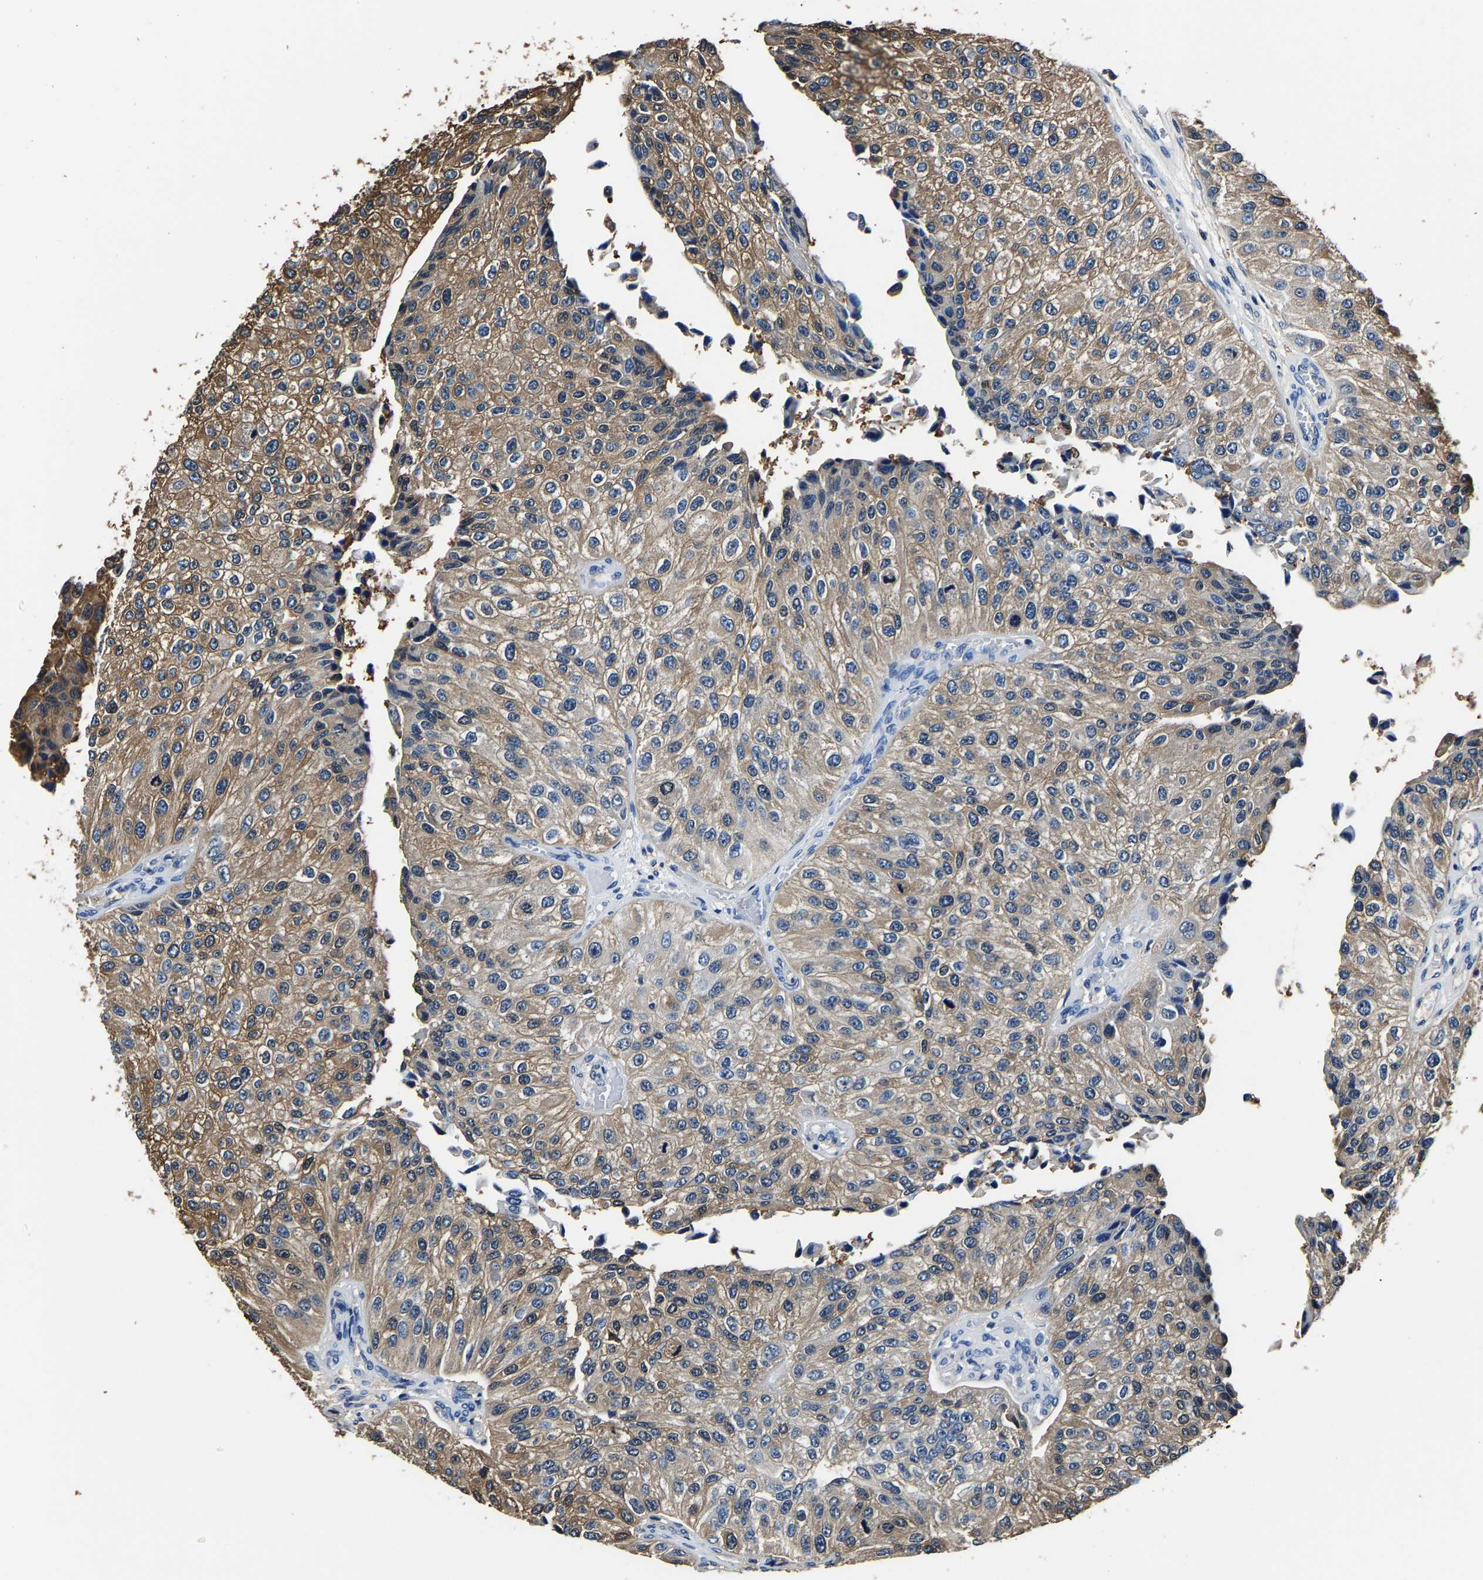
{"staining": {"intensity": "moderate", "quantity": ">75%", "location": "cytoplasmic/membranous"}, "tissue": "urothelial cancer", "cell_type": "Tumor cells", "image_type": "cancer", "snomed": [{"axis": "morphology", "description": "Urothelial carcinoma, High grade"}, {"axis": "topography", "description": "Kidney"}, {"axis": "topography", "description": "Urinary bladder"}], "caption": "Immunohistochemistry (IHC) micrograph of neoplastic tissue: human urothelial cancer stained using immunohistochemistry demonstrates medium levels of moderate protein expression localized specifically in the cytoplasmic/membranous of tumor cells, appearing as a cytoplasmic/membranous brown color.", "gene": "ALDOB", "patient": {"sex": "male", "age": 77}}